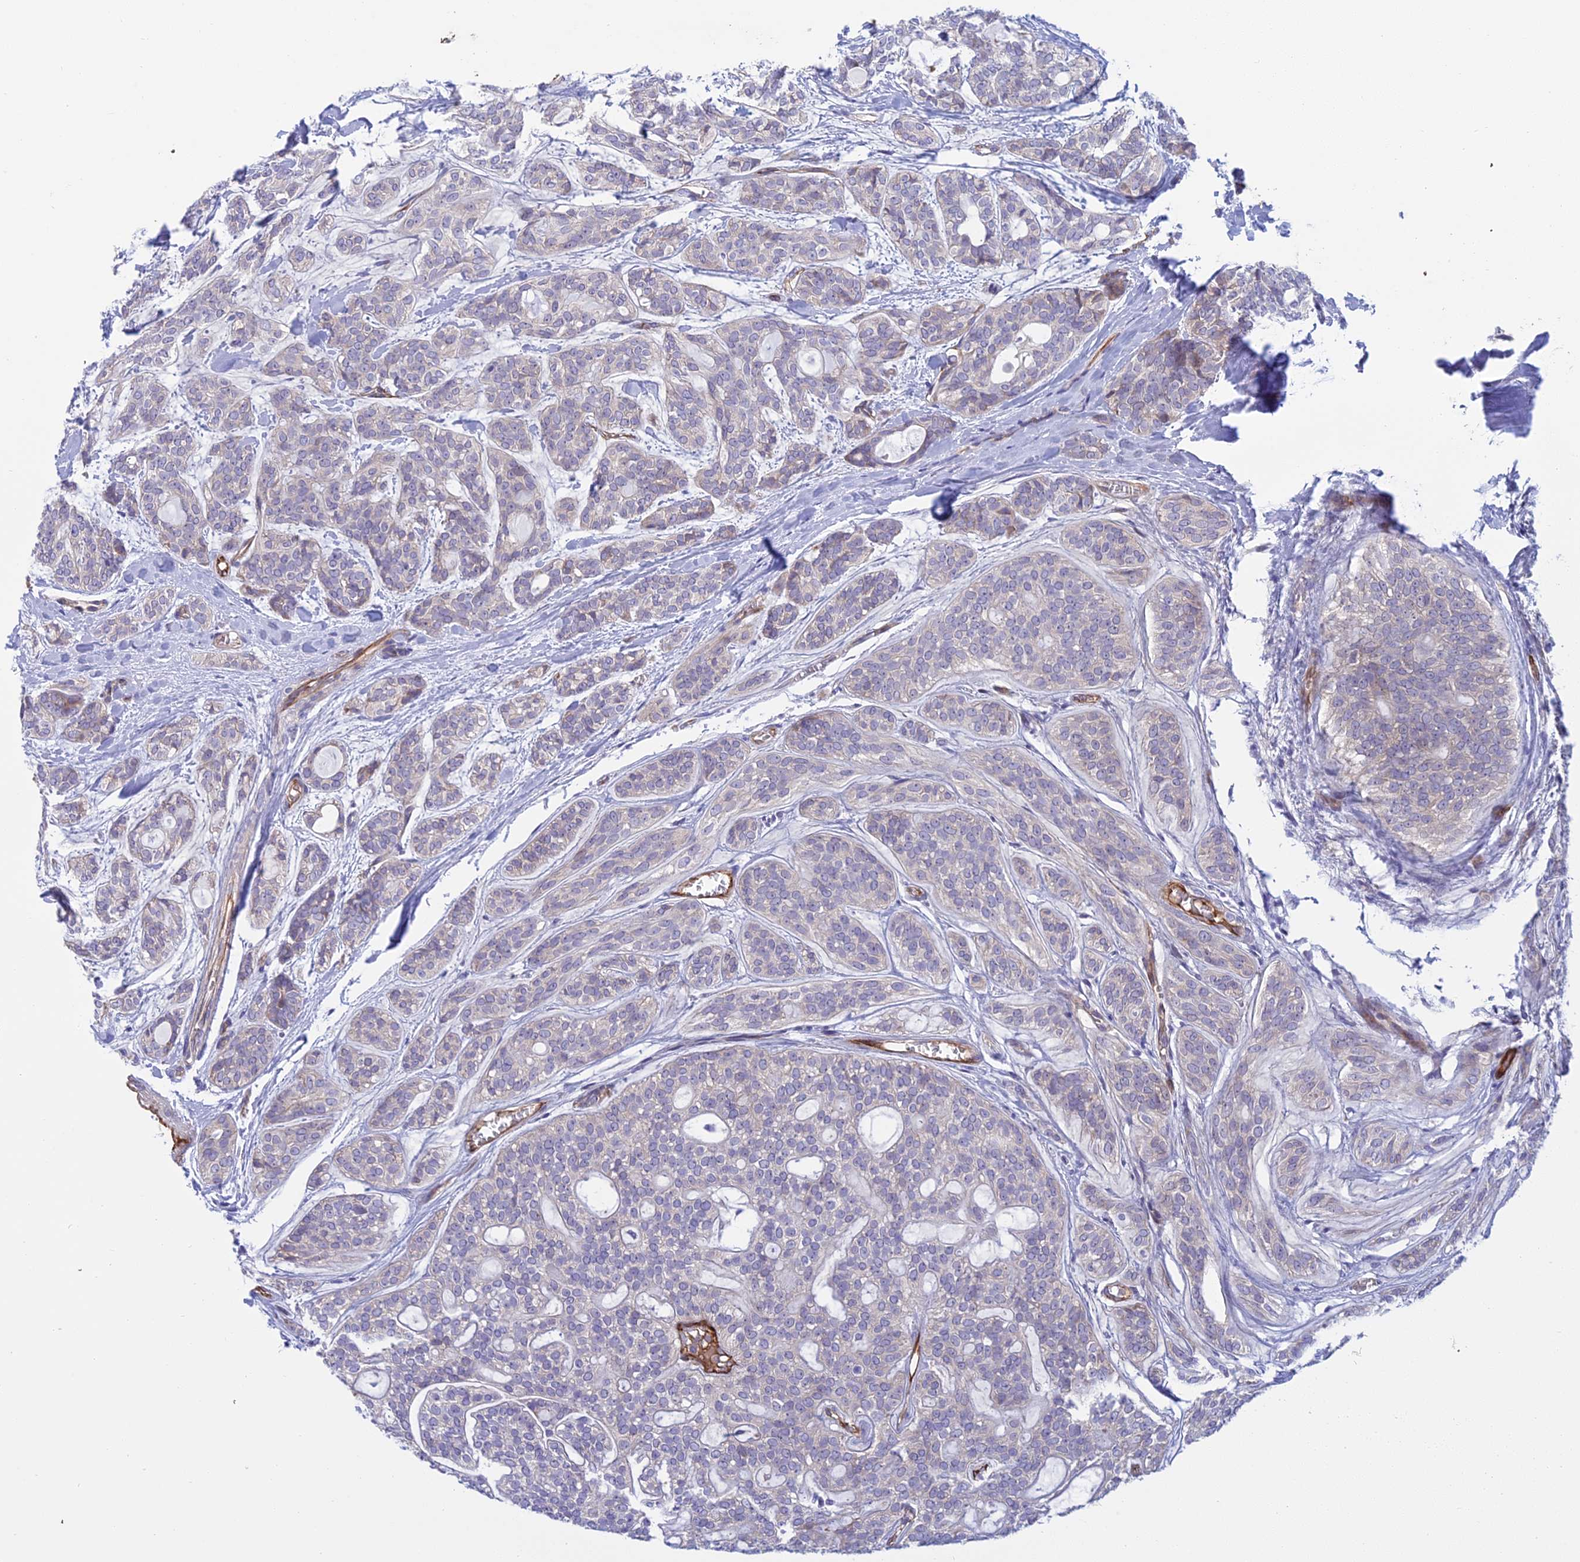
{"staining": {"intensity": "negative", "quantity": "none", "location": "none"}, "tissue": "head and neck cancer", "cell_type": "Tumor cells", "image_type": "cancer", "snomed": [{"axis": "morphology", "description": "Adenocarcinoma, NOS"}, {"axis": "topography", "description": "Head-Neck"}], "caption": "IHC of human head and neck cancer exhibits no positivity in tumor cells.", "gene": "DUS2", "patient": {"sex": "male", "age": 66}}